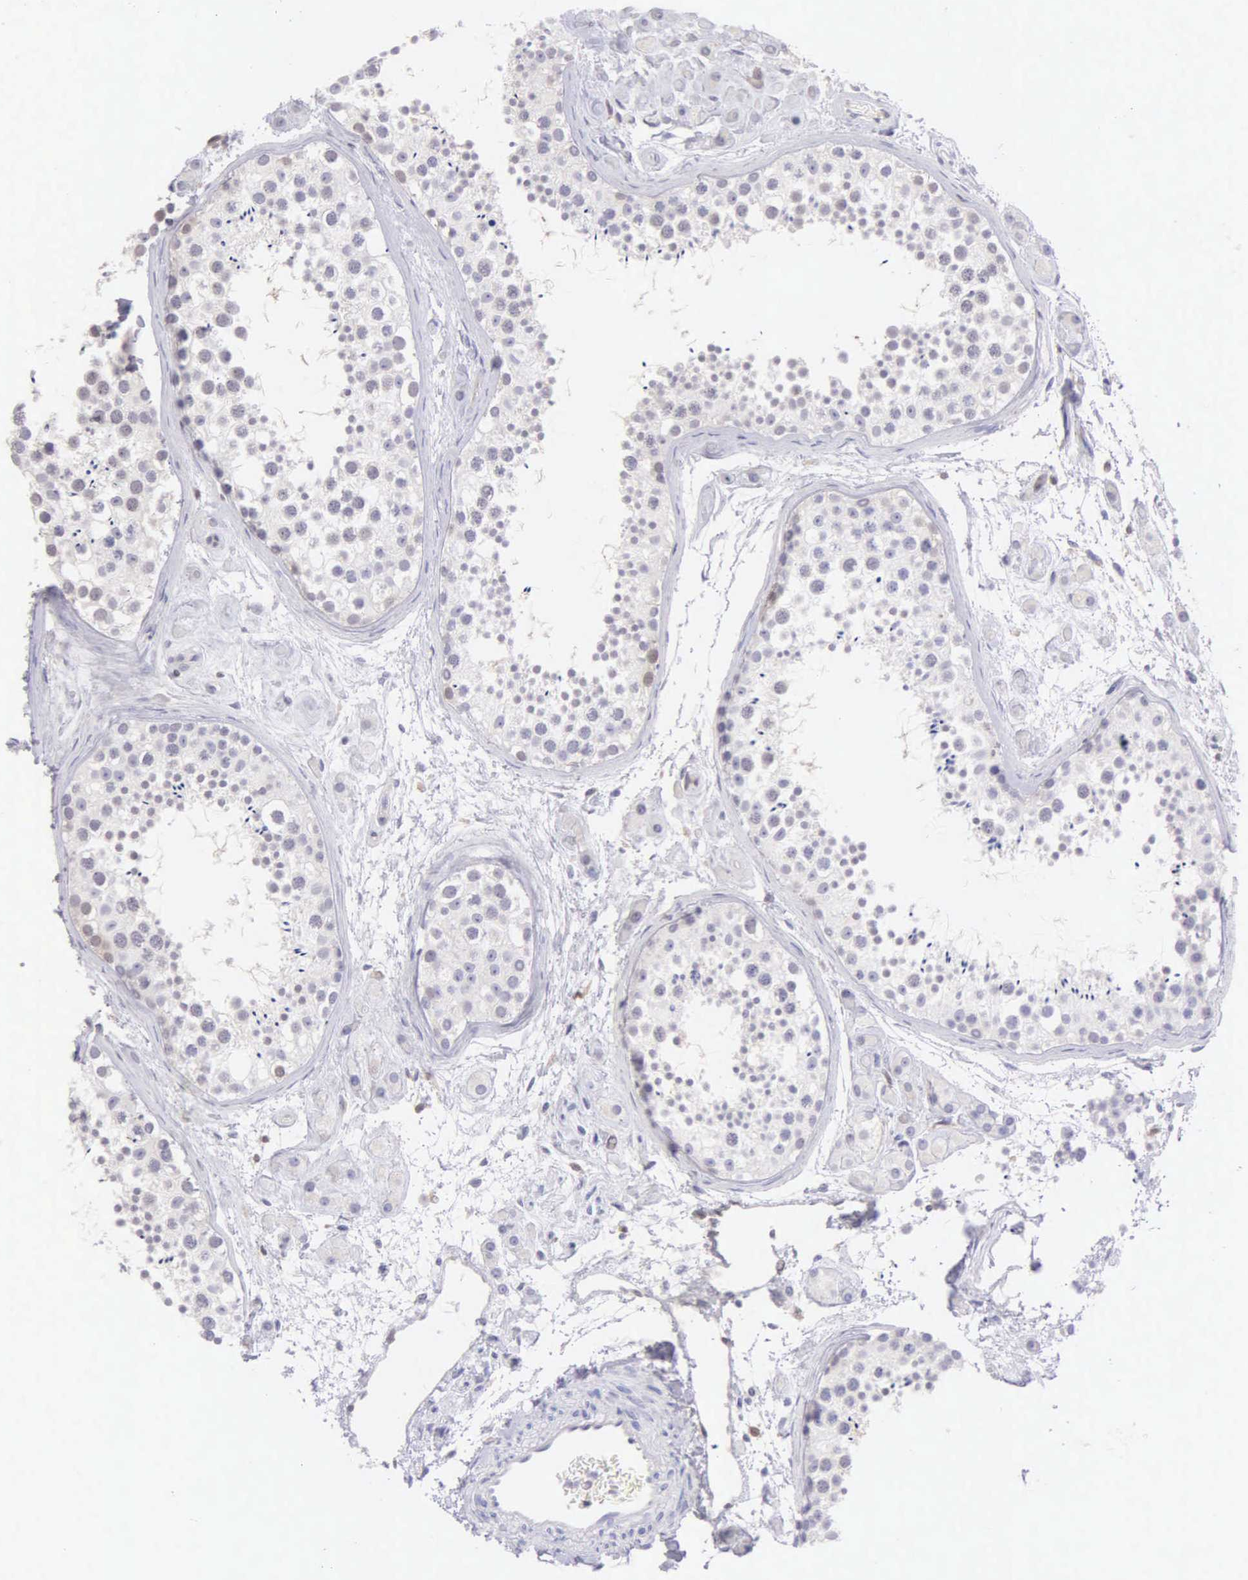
{"staining": {"intensity": "weak", "quantity": "<25%", "location": "cytoplasmic/membranous"}, "tissue": "testis", "cell_type": "Cells in seminiferous ducts", "image_type": "normal", "snomed": [{"axis": "morphology", "description": "Normal tissue, NOS"}, {"axis": "topography", "description": "Testis"}], "caption": "There is no significant staining in cells in seminiferous ducts of testis. (DAB (3,3'-diaminobenzidine) IHC visualized using brightfield microscopy, high magnification).", "gene": "BID", "patient": {"sex": "male", "age": 38}}